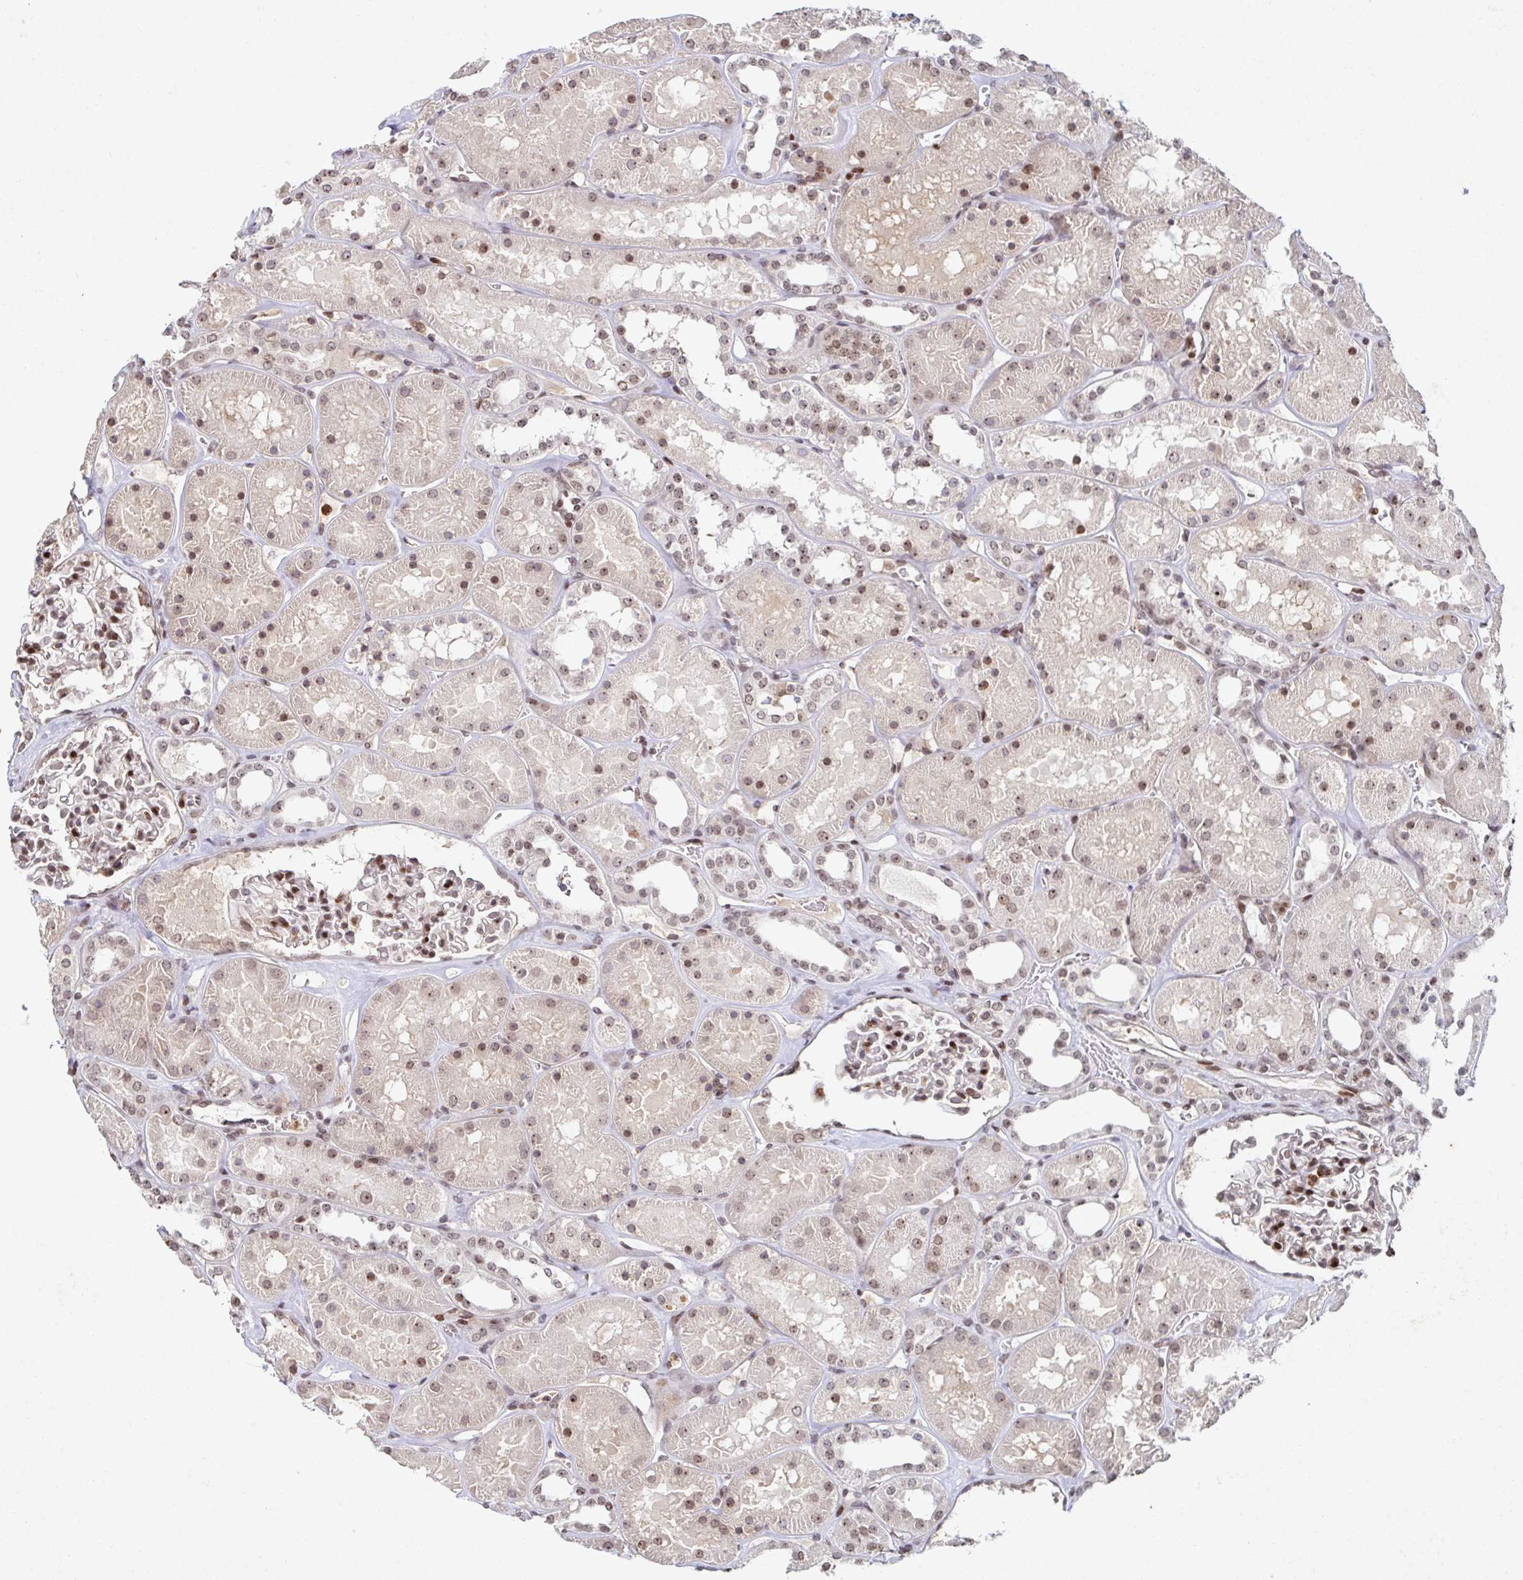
{"staining": {"intensity": "moderate", "quantity": ">75%", "location": "nuclear"}, "tissue": "kidney", "cell_type": "Cells in glomeruli", "image_type": "normal", "snomed": [{"axis": "morphology", "description": "Normal tissue, NOS"}, {"axis": "topography", "description": "Kidney"}], "caption": "Approximately >75% of cells in glomeruli in benign kidney exhibit moderate nuclear protein staining as visualized by brown immunohistochemical staining.", "gene": "C19orf53", "patient": {"sex": "female", "age": 41}}